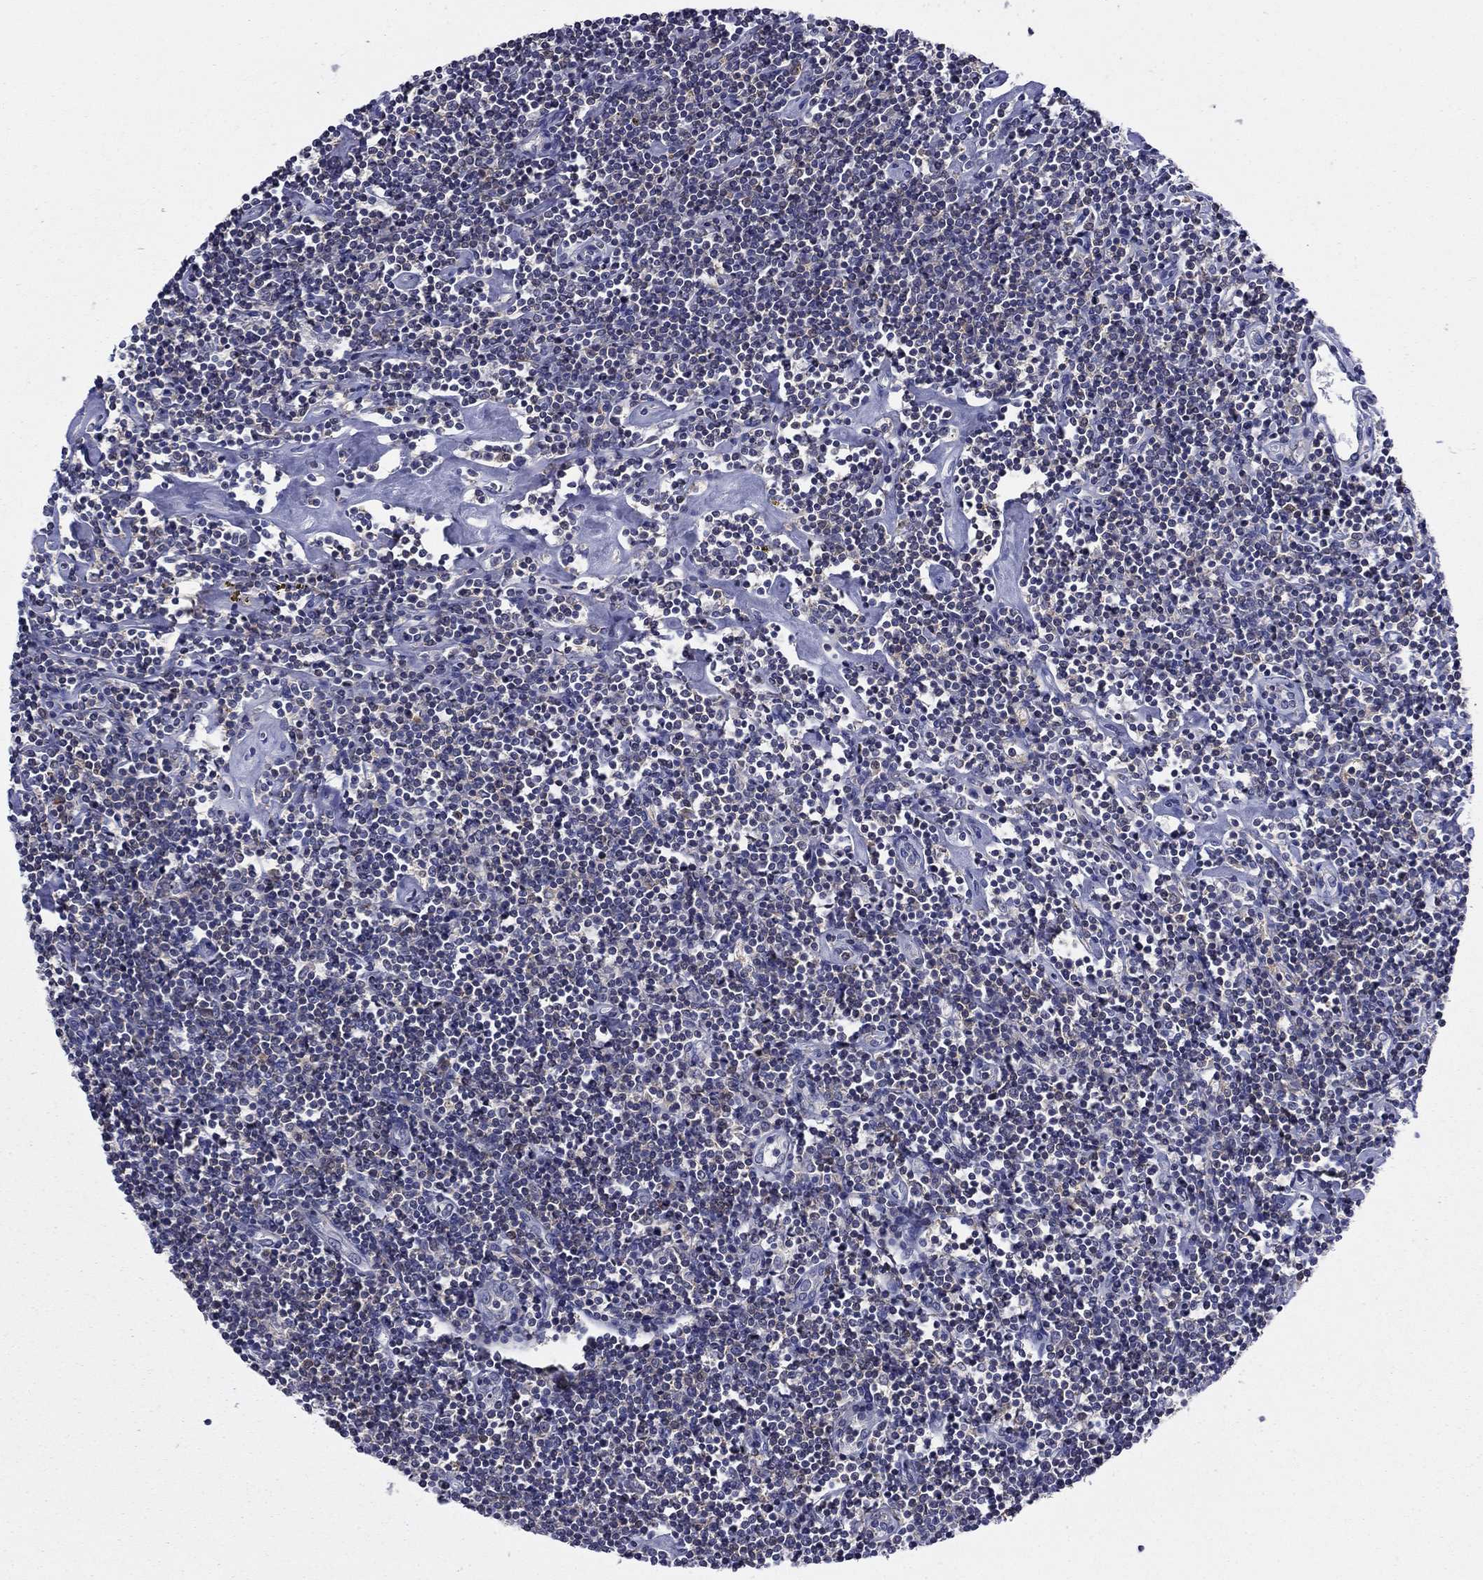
{"staining": {"intensity": "negative", "quantity": "none", "location": "none"}, "tissue": "lymphoma", "cell_type": "Tumor cells", "image_type": "cancer", "snomed": [{"axis": "morphology", "description": "Hodgkin's disease, NOS"}, {"axis": "topography", "description": "Lymph node"}], "caption": "Immunohistochemistry (IHC) image of neoplastic tissue: lymphoma stained with DAB shows no significant protein positivity in tumor cells.", "gene": "POU2F2", "patient": {"sex": "male", "age": 40}}